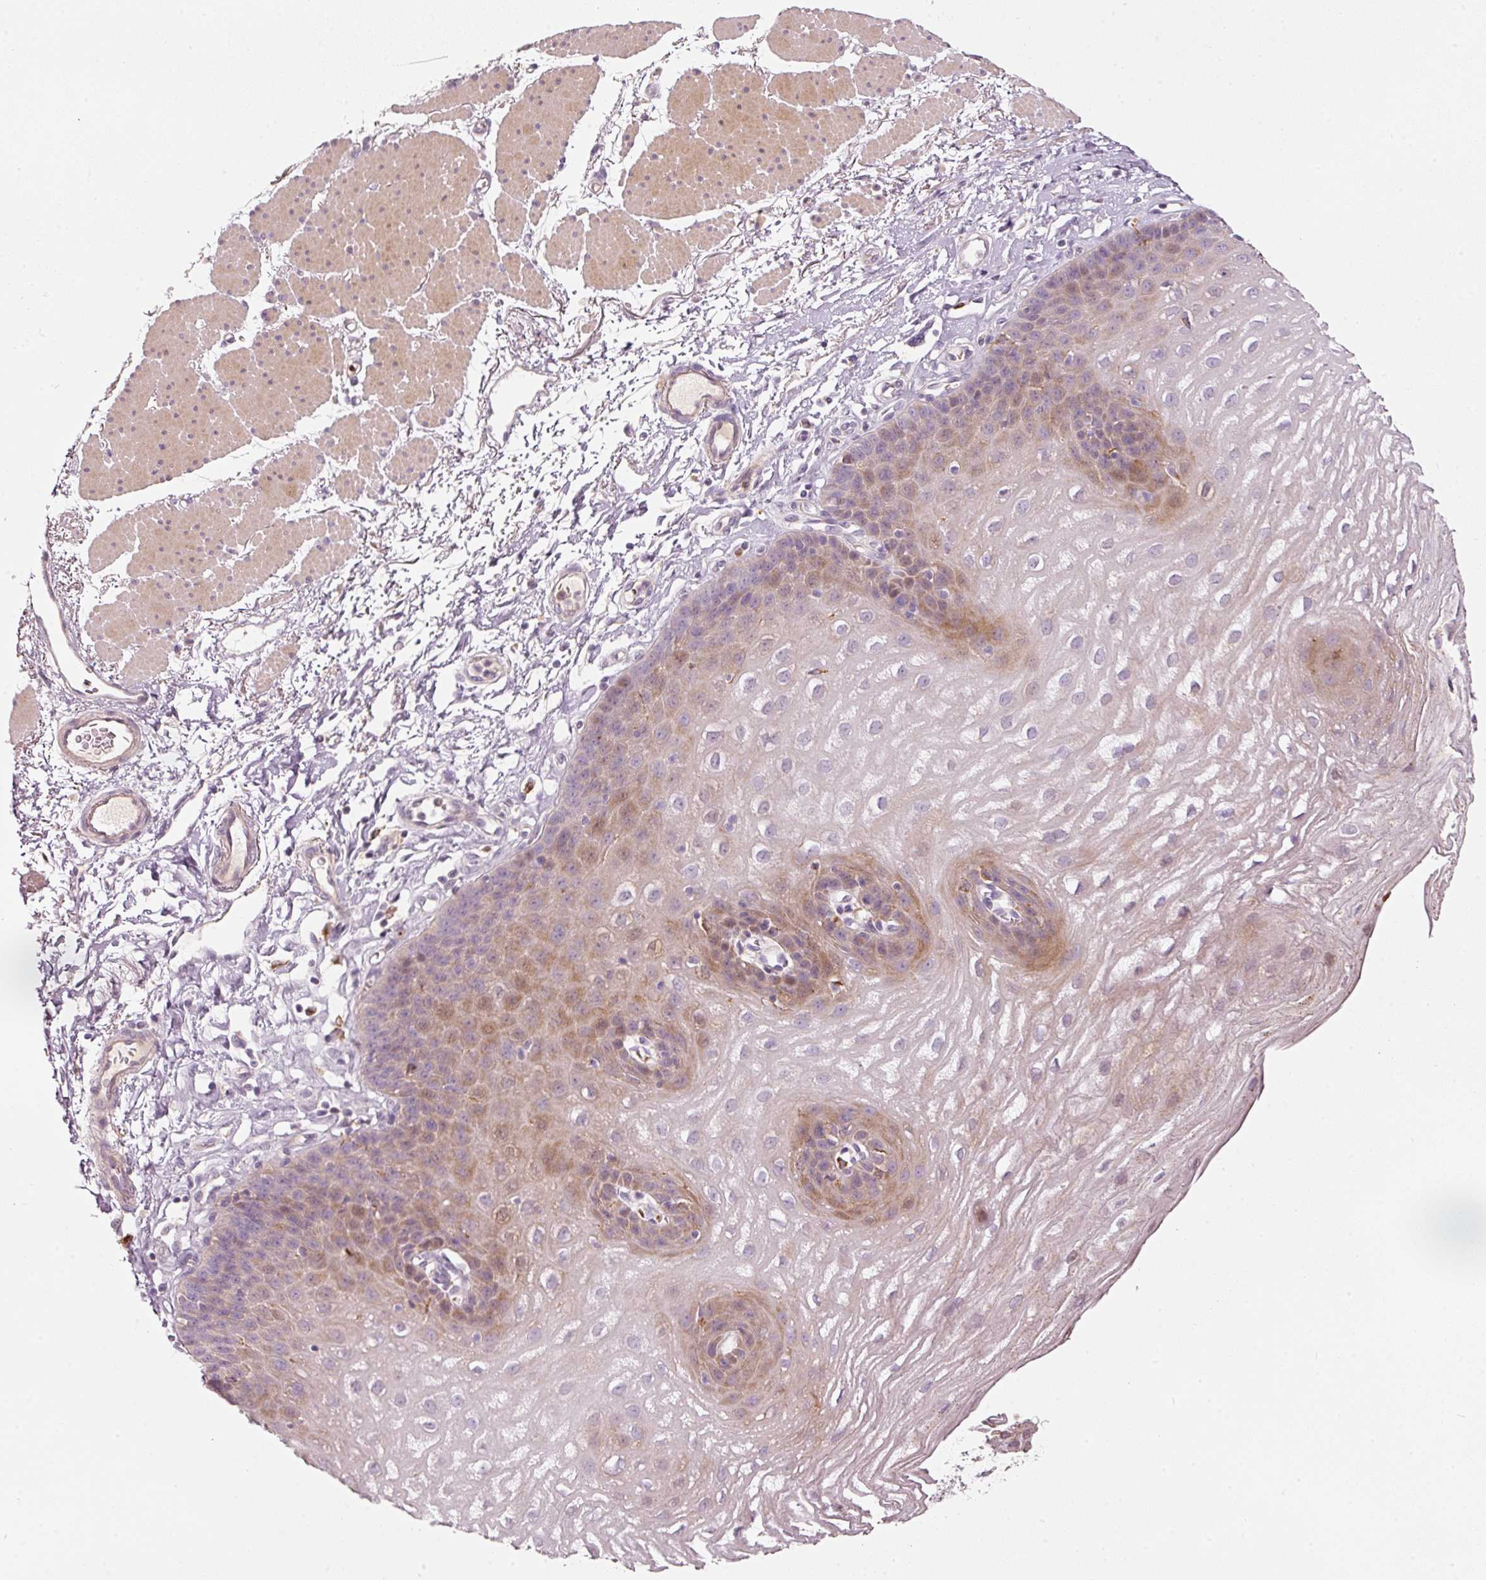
{"staining": {"intensity": "moderate", "quantity": "<25%", "location": "cytoplasmic/membranous"}, "tissue": "esophagus", "cell_type": "Squamous epithelial cells", "image_type": "normal", "snomed": [{"axis": "morphology", "description": "Normal tissue, NOS"}, {"axis": "topography", "description": "Esophagus"}], "caption": "Moderate cytoplasmic/membranous staining is seen in approximately <25% of squamous epithelial cells in benign esophagus. The protein of interest is shown in brown color, while the nuclei are stained blue.", "gene": "KLHL21", "patient": {"sex": "female", "age": 81}}